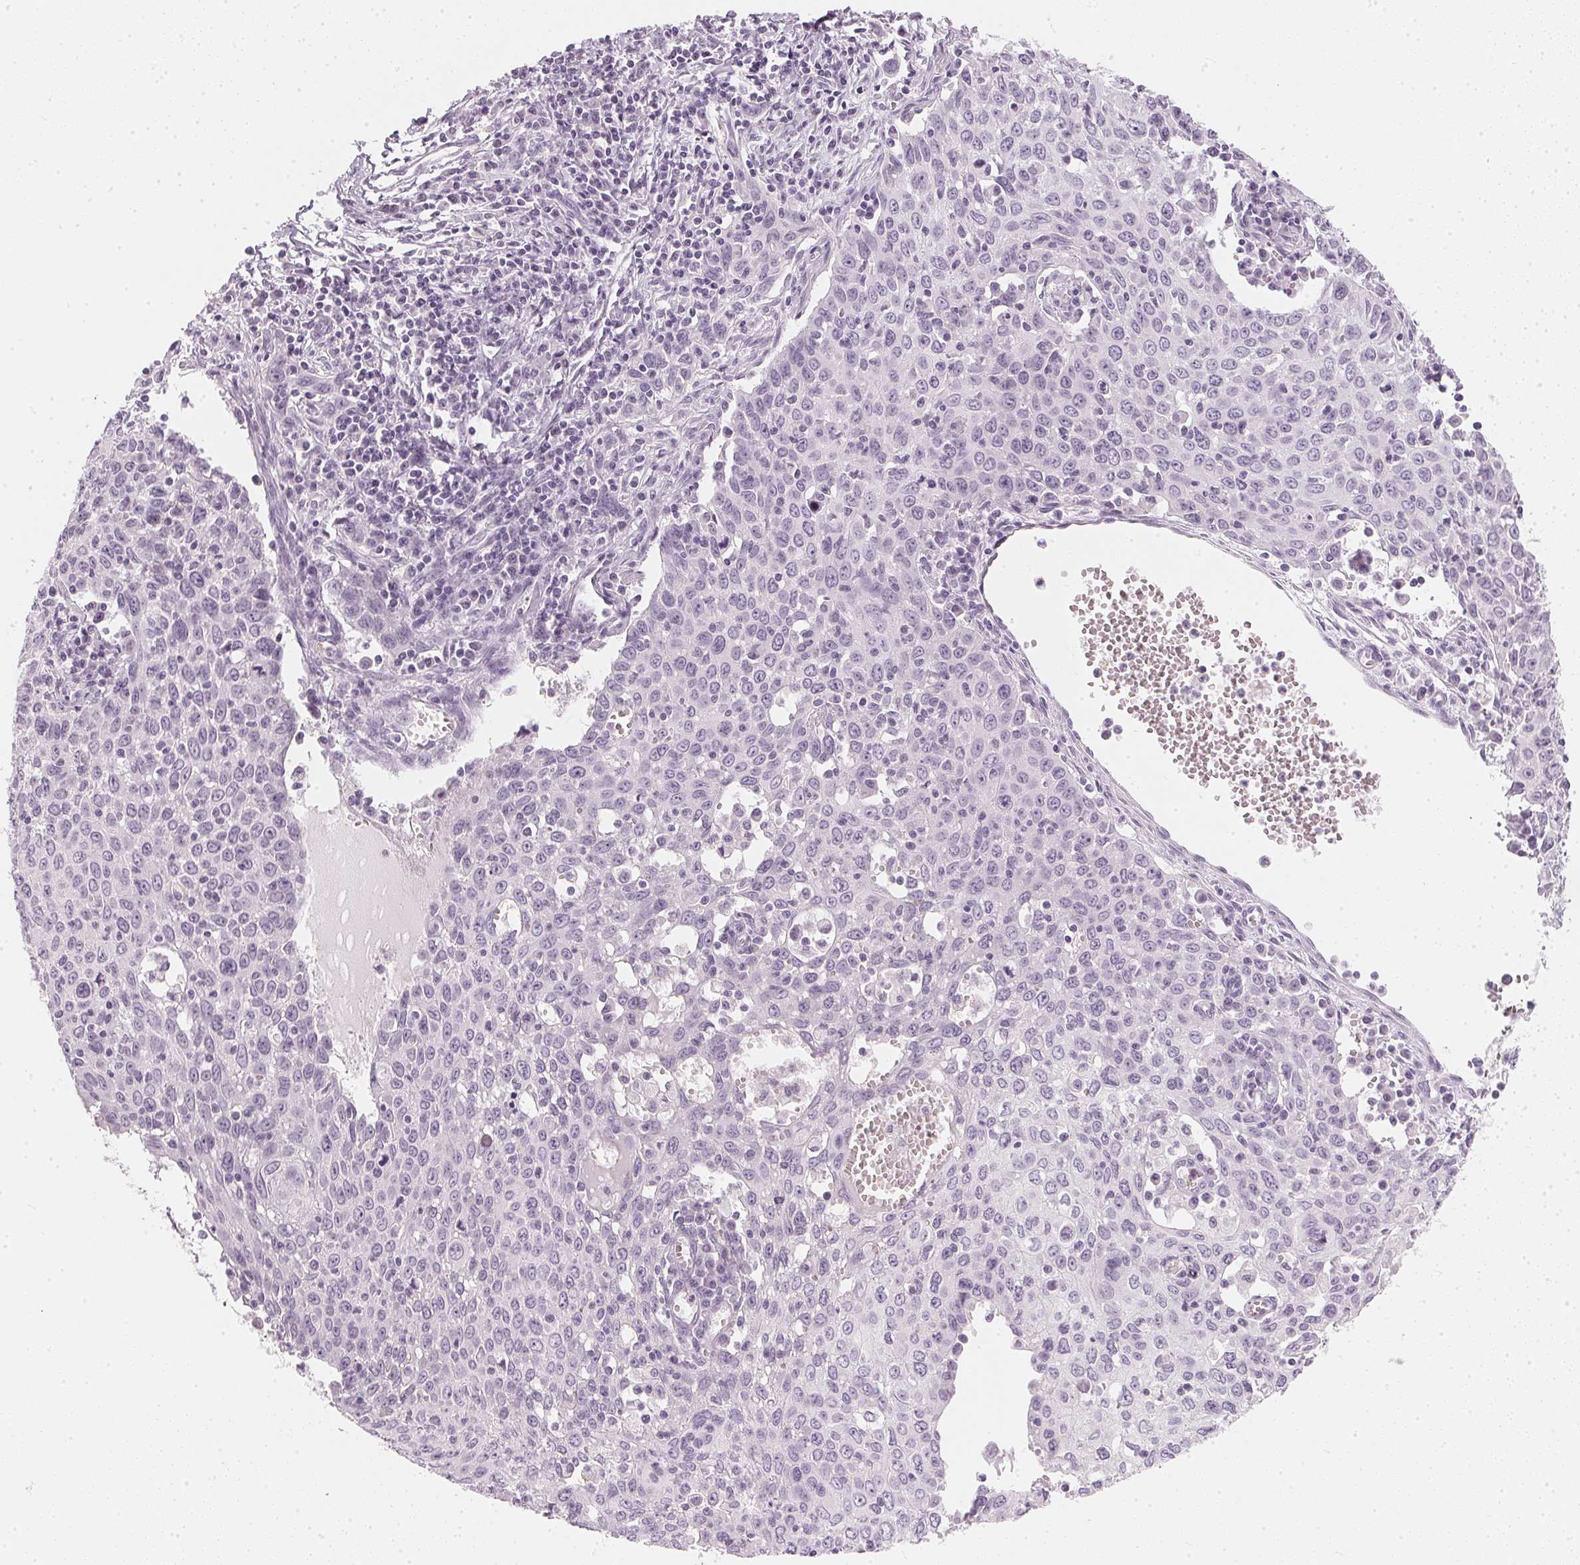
{"staining": {"intensity": "negative", "quantity": "none", "location": "none"}, "tissue": "cervical cancer", "cell_type": "Tumor cells", "image_type": "cancer", "snomed": [{"axis": "morphology", "description": "Squamous cell carcinoma, NOS"}, {"axis": "topography", "description": "Cervix"}], "caption": "IHC of human squamous cell carcinoma (cervical) reveals no staining in tumor cells. (Stains: DAB (3,3'-diaminobenzidine) IHC with hematoxylin counter stain, Microscopy: brightfield microscopy at high magnification).", "gene": "CHST4", "patient": {"sex": "female", "age": 38}}